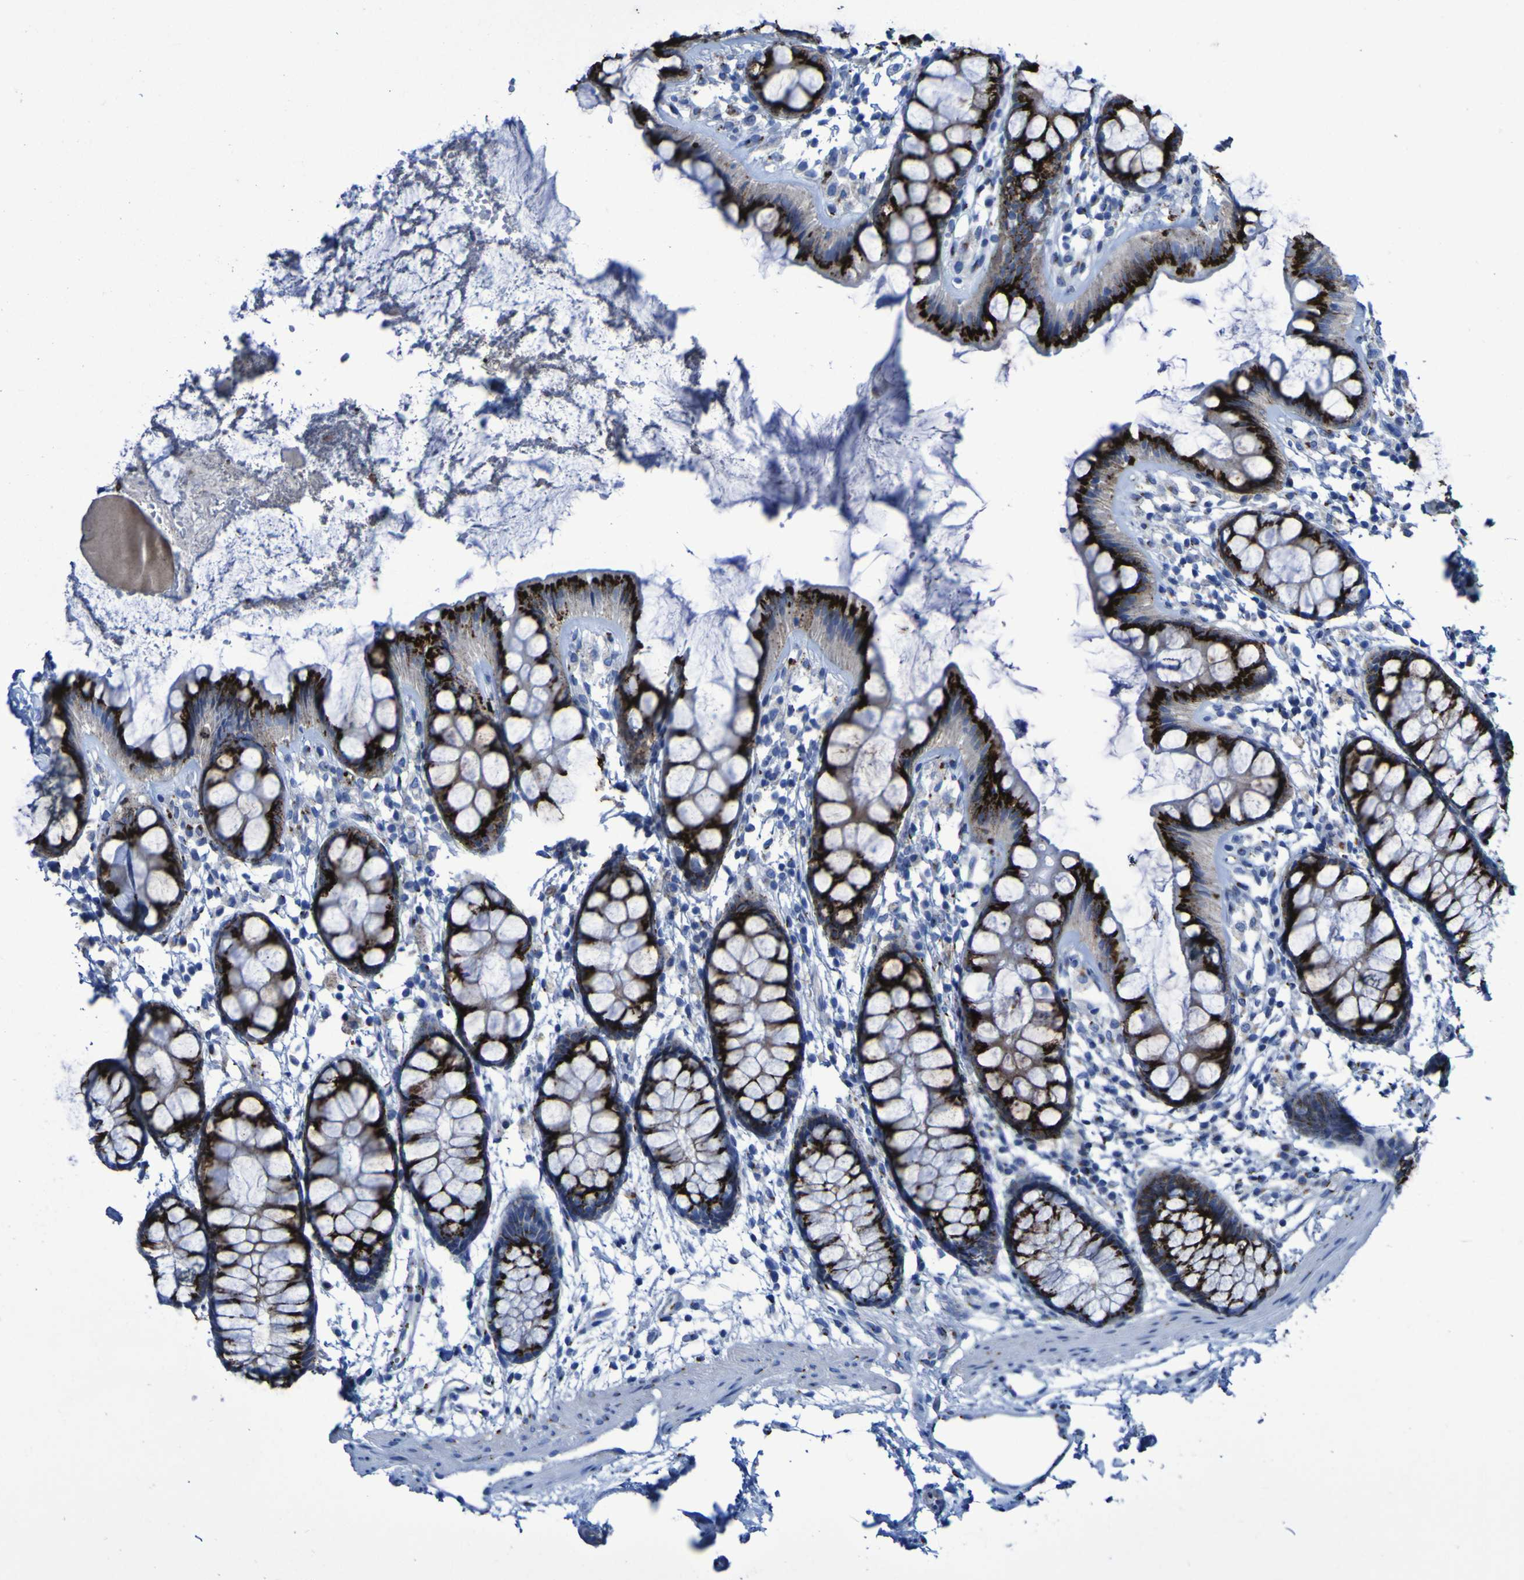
{"staining": {"intensity": "strong", "quantity": ">75%", "location": "cytoplasmic/membranous"}, "tissue": "rectum", "cell_type": "Glandular cells", "image_type": "normal", "snomed": [{"axis": "morphology", "description": "Normal tissue, NOS"}, {"axis": "topography", "description": "Rectum"}], "caption": "Approximately >75% of glandular cells in benign human rectum exhibit strong cytoplasmic/membranous protein staining as visualized by brown immunohistochemical staining.", "gene": "GOLM1", "patient": {"sex": "female", "age": 66}}